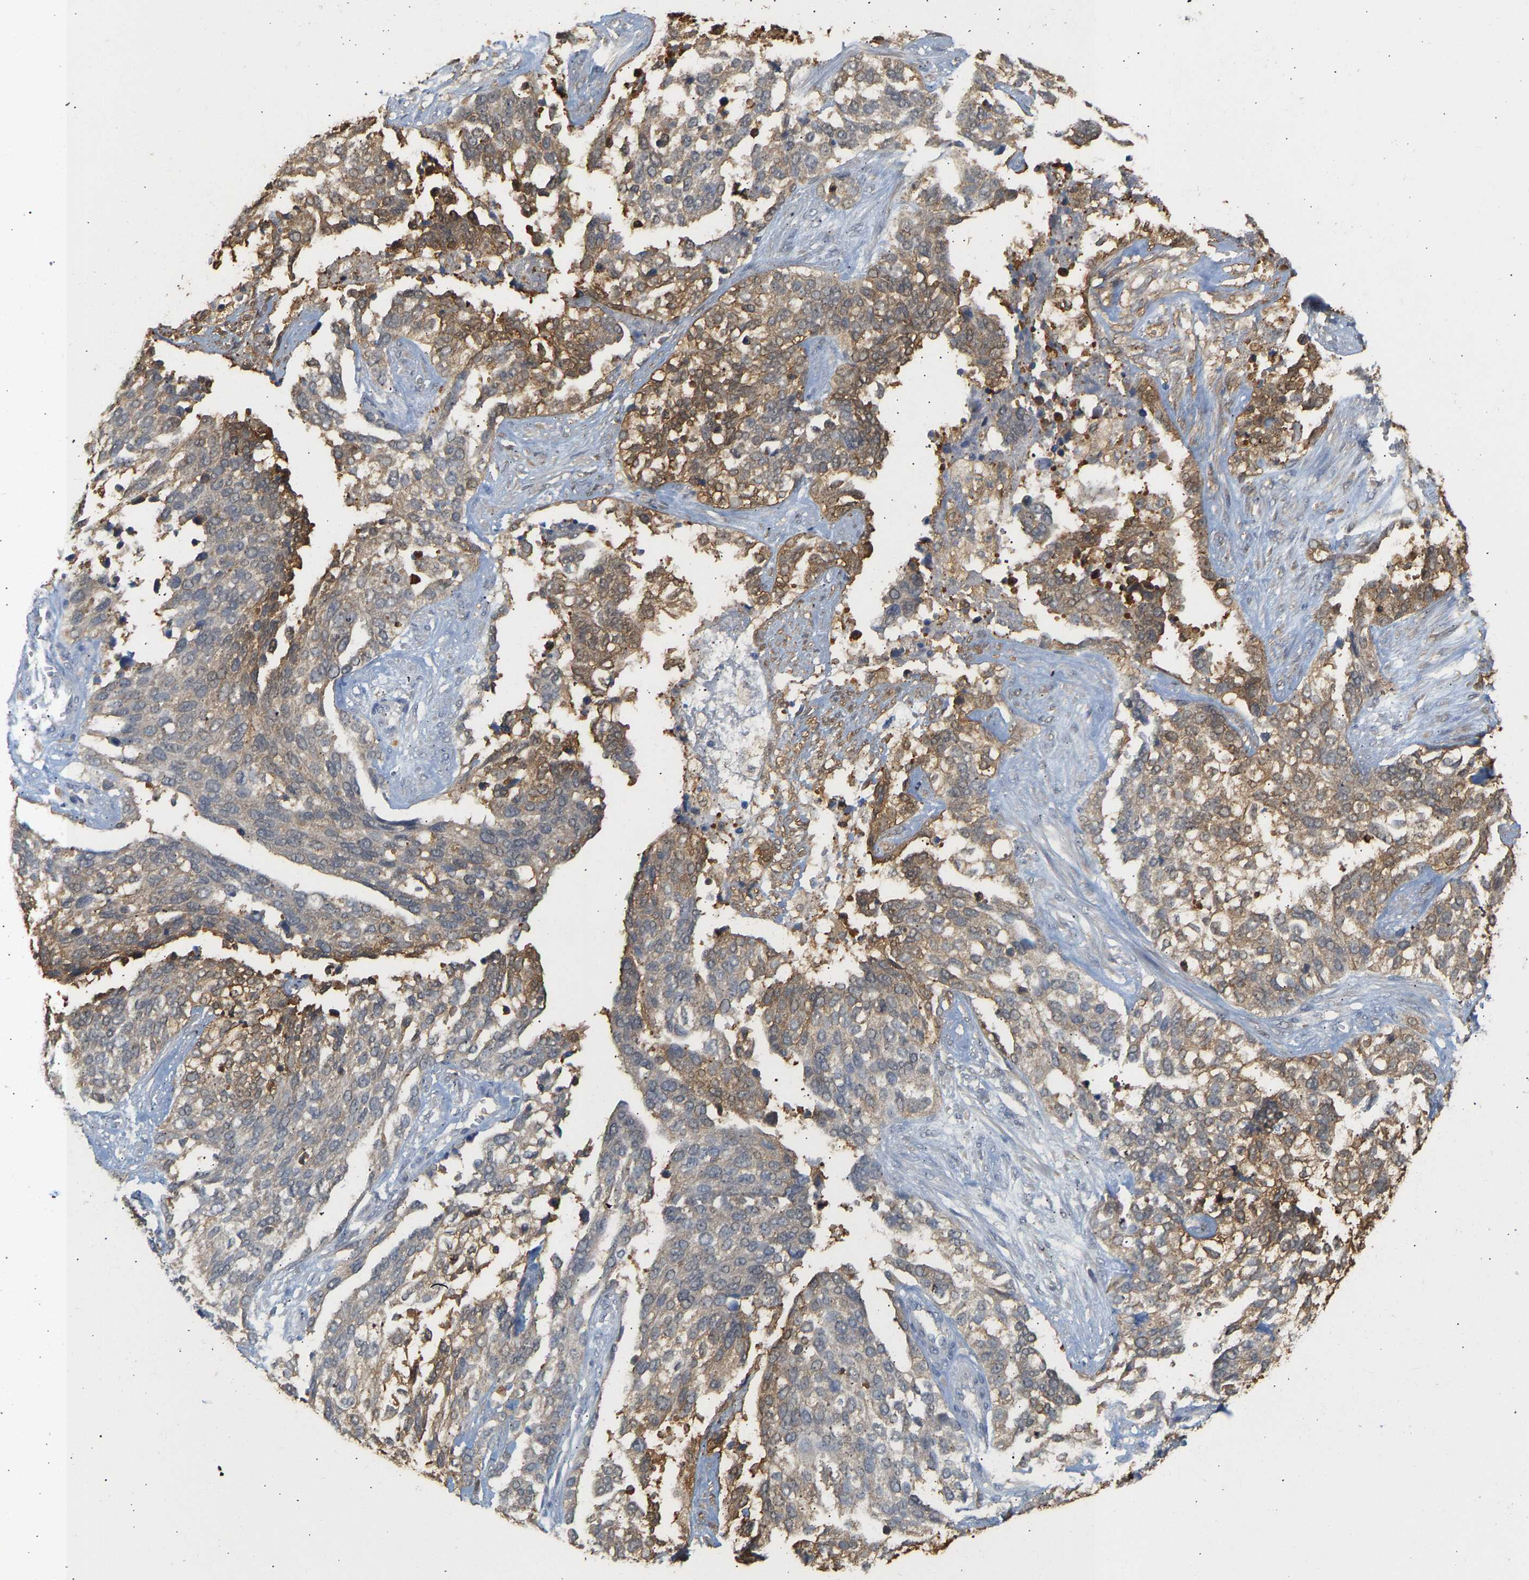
{"staining": {"intensity": "moderate", "quantity": ">75%", "location": "cytoplasmic/membranous"}, "tissue": "ovarian cancer", "cell_type": "Tumor cells", "image_type": "cancer", "snomed": [{"axis": "morphology", "description": "Cystadenocarcinoma, serous, NOS"}, {"axis": "topography", "description": "Ovary"}], "caption": "Immunohistochemistry (DAB) staining of human ovarian cancer displays moderate cytoplasmic/membranous protein staining in approximately >75% of tumor cells. The staining was performed using DAB (3,3'-diaminobenzidine) to visualize the protein expression in brown, while the nuclei were stained in blue with hematoxylin (Magnification: 20x).", "gene": "ENO1", "patient": {"sex": "female", "age": 44}}